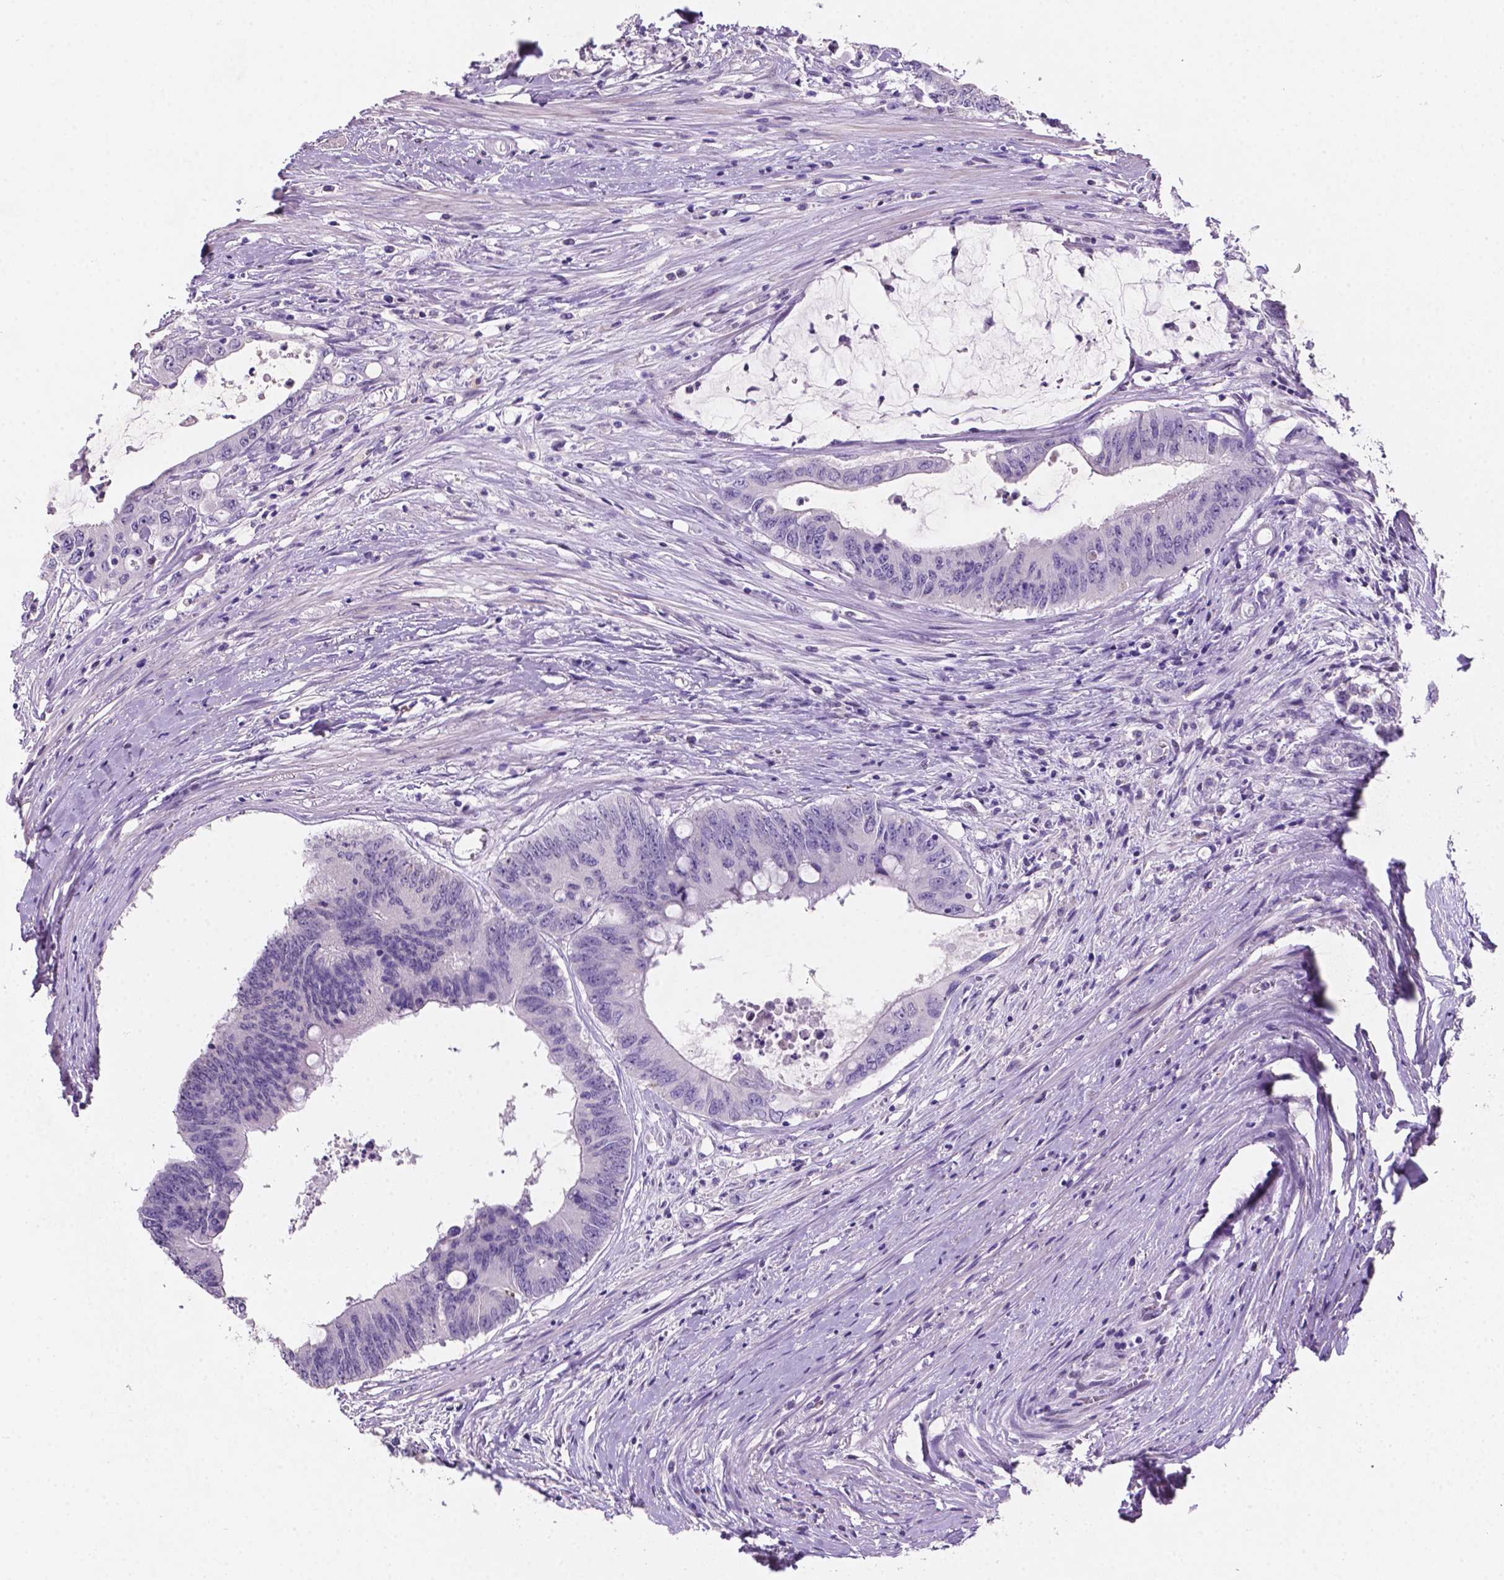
{"staining": {"intensity": "negative", "quantity": "none", "location": "none"}, "tissue": "colorectal cancer", "cell_type": "Tumor cells", "image_type": "cancer", "snomed": [{"axis": "morphology", "description": "Adenocarcinoma, NOS"}, {"axis": "topography", "description": "Rectum"}], "caption": "DAB immunohistochemical staining of colorectal cancer displays no significant staining in tumor cells. Brightfield microscopy of IHC stained with DAB (3,3'-diaminobenzidine) (brown) and hematoxylin (blue), captured at high magnification.", "gene": "EBLN2", "patient": {"sex": "male", "age": 59}}